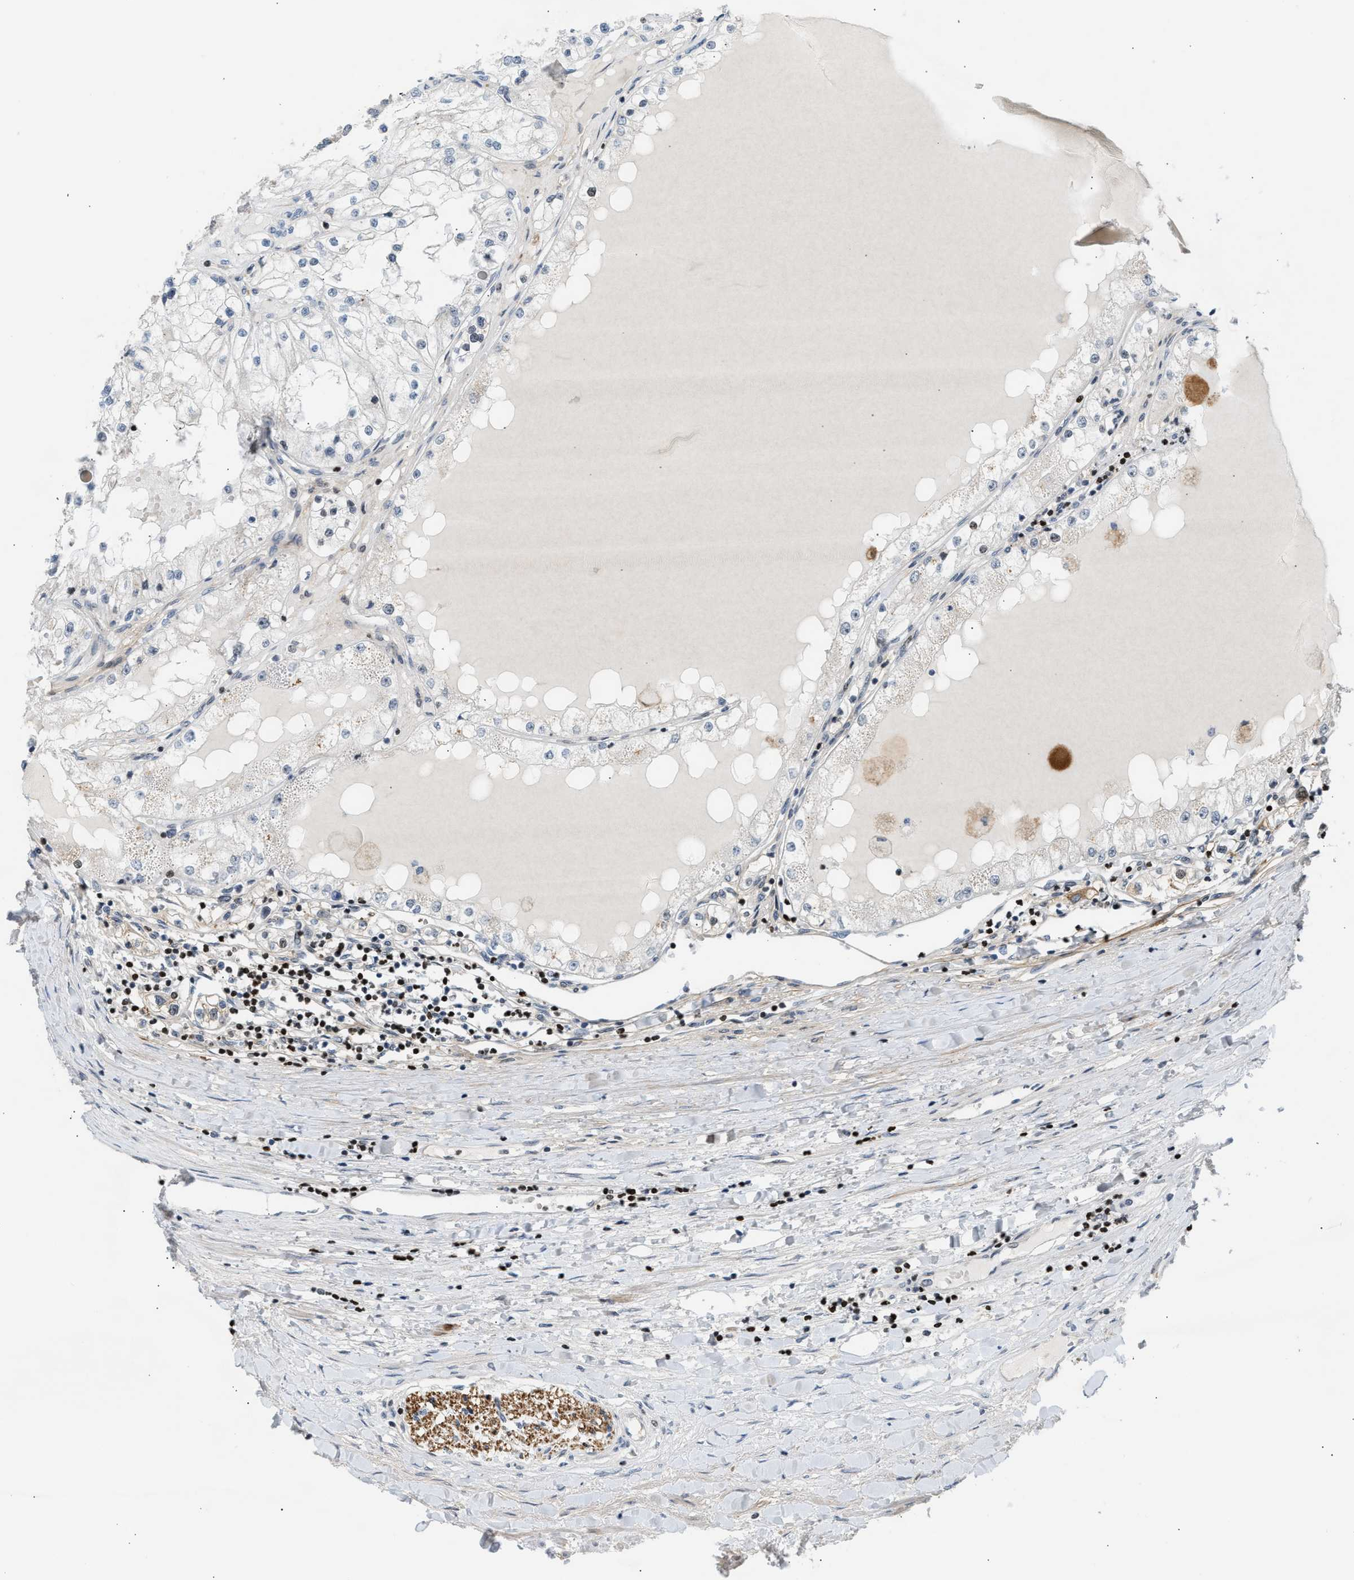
{"staining": {"intensity": "negative", "quantity": "none", "location": "none"}, "tissue": "renal cancer", "cell_type": "Tumor cells", "image_type": "cancer", "snomed": [{"axis": "morphology", "description": "Adenocarcinoma, NOS"}, {"axis": "topography", "description": "Kidney"}], "caption": "The image reveals no staining of tumor cells in adenocarcinoma (renal).", "gene": "NPS", "patient": {"sex": "male", "age": 68}}